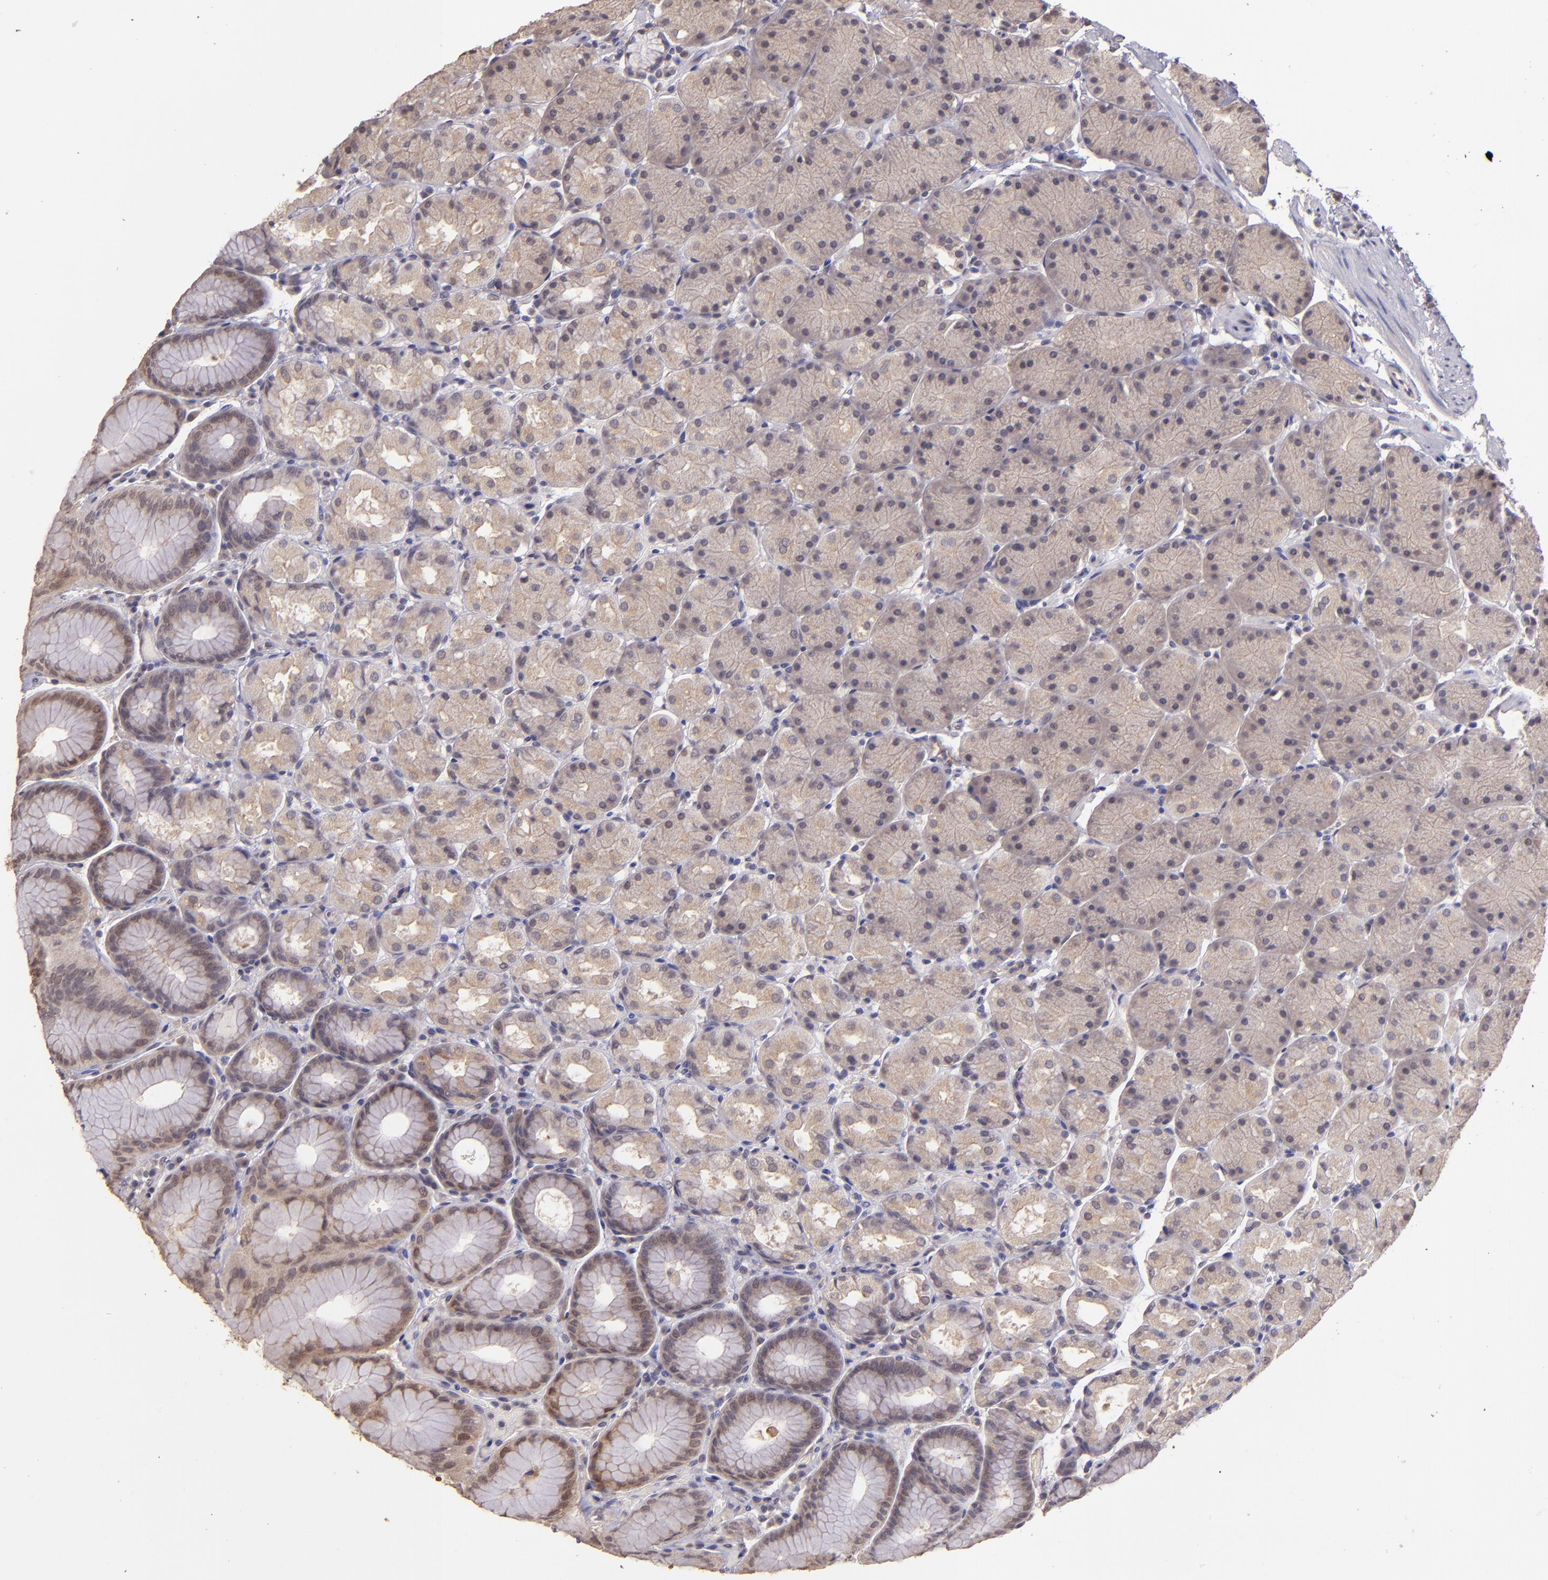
{"staining": {"intensity": "weak", "quantity": ">75%", "location": "cytoplasmic/membranous"}, "tissue": "stomach", "cell_type": "Glandular cells", "image_type": "normal", "snomed": [{"axis": "morphology", "description": "Normal tissue, NOS"}, {"axis": "topography", "description": "Stomach, upper"}, {"axis": "topography", "description": "Stomach"}], "caption": "Immunohistochemistry (IHC) histopathology image of benign stomach stained for a protein (brown), which demonstrates low levels of weak cytoplasmic/membranous positivity in approximately >75% of glandular cells.", "gene": "TAF7L", "patient": {"sex": "male", "age": 76}}